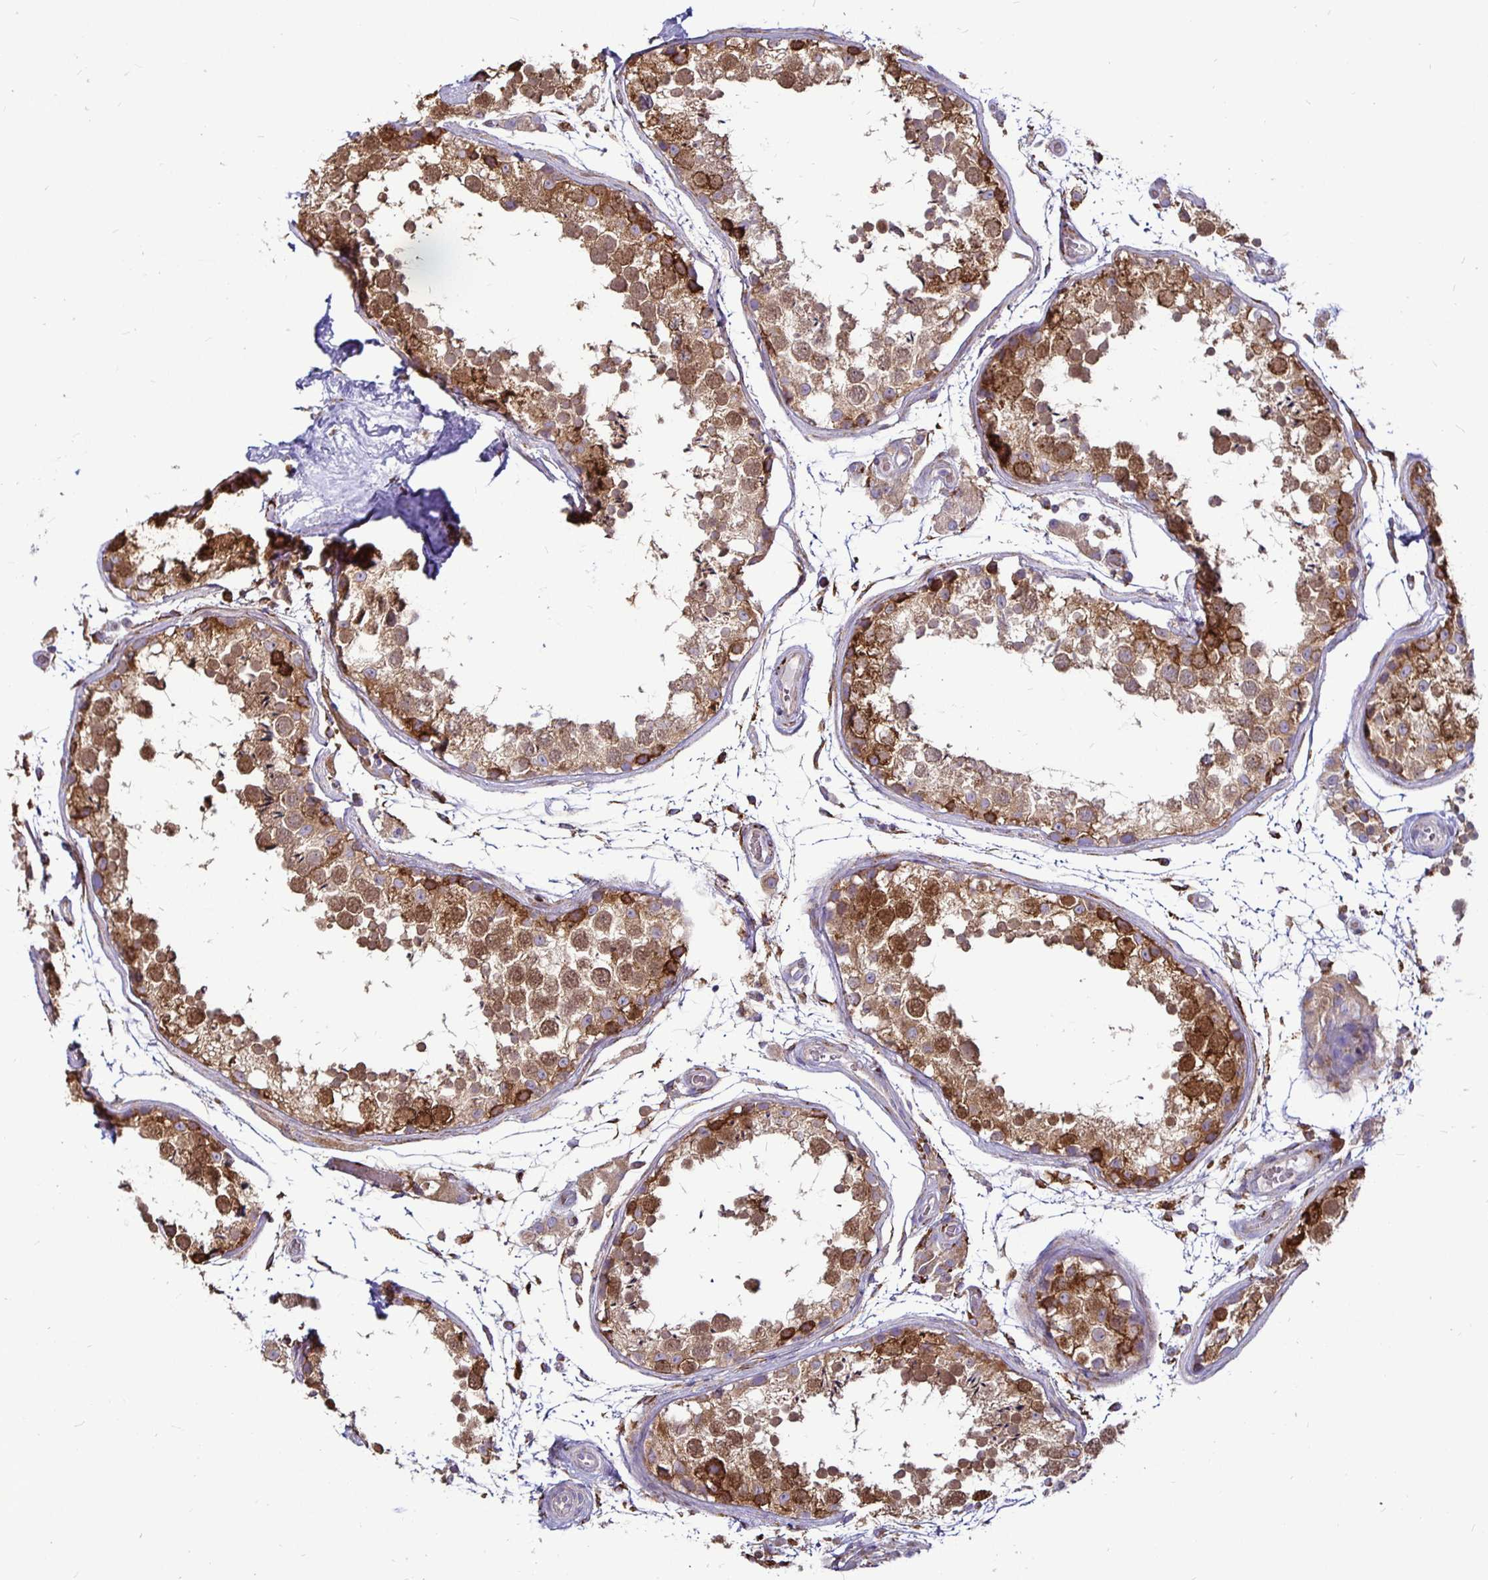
{"staining": {"intensity": "strong", "quantity": ">75%", "location": "cytoplasmic/membranous,nuclear"}, "tissue": "testis", "cell_type": "Cells in seminiferous ducts", "image_type": "normal", "snomed": [{"axis": "morphology", "description": "Normal tissue, NOS"}, {"axis": "topography", "description": "Testis"}], "caption": "The micrograph reveals immunohistochemical staining of unremarkable testis. There is strong cytoplasmic/membranous,nuclear staining is present in about >75% of cells in seminiferous ducts. (DAB IHC, brown staining for protein, blue staining for nuclei).", "gene": "P4HA2", "patient": {"sex": "male", "age": 29}}